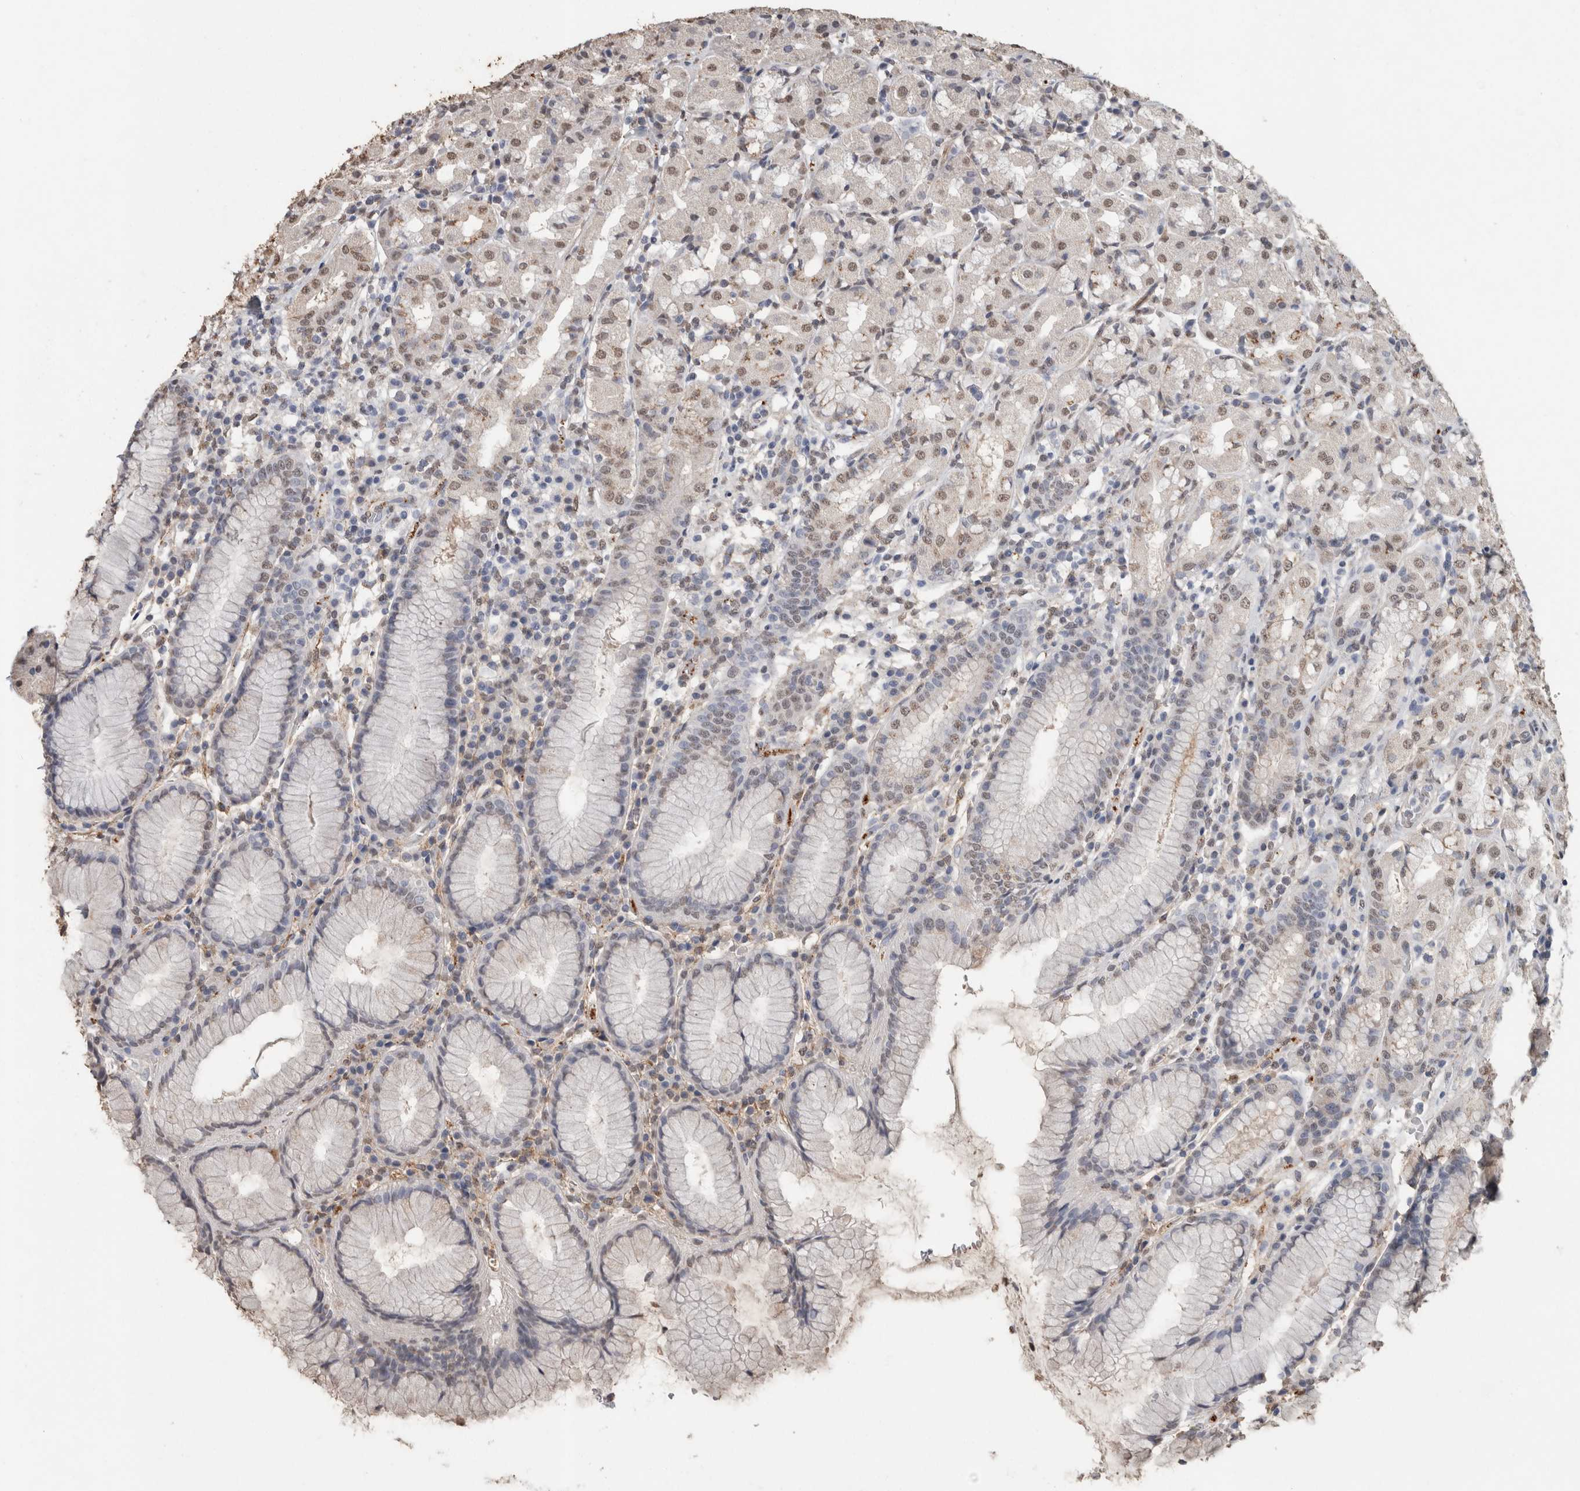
{"staining": {"intensity": "weak", "quantity": "25%-75%", "location": "nuclear"}, "tissue": "stomach", "cell_type": "Glandular cells", "image_type": "normal", "snomed": [{"axis": "morphology", "description": "Normal tissue, NOS"}, {"axis": "topography", "description": "Stomach, lower"}], "caption": "Immunohistochemistry (DAB (3,3'-diaminobenzidine)) staining of normal human stomach displays weak nuclear protein staining in about 25%-75% of glandular cells.", "gene": "LTBP1", "patient": {"sex": "female", "age": 56}}